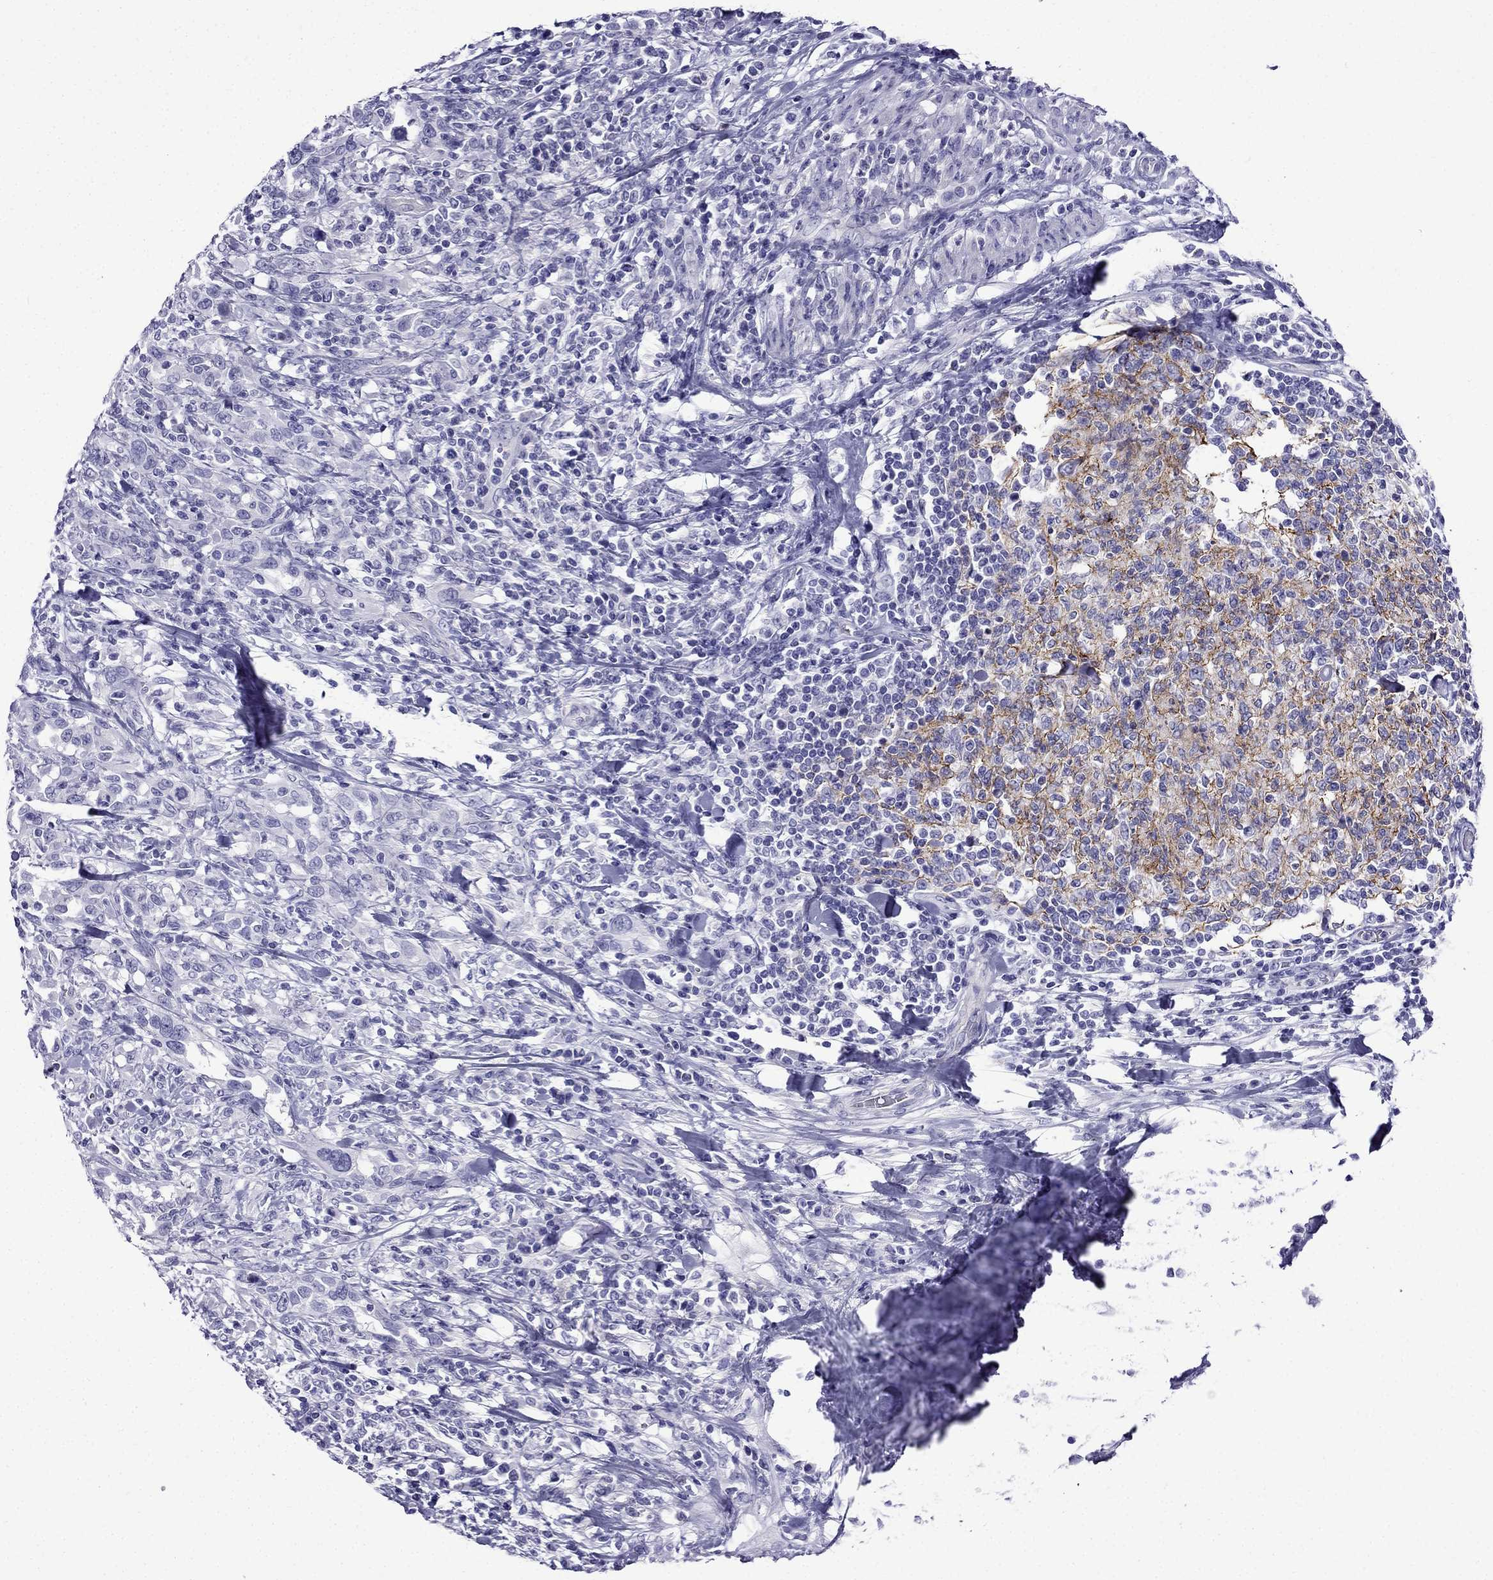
{"staining": {"intensity": "negative", "quantity": "none", "location": "none"}, "tissue": "urothelial cancer", "cell_type": "Tumor cells", "image_type": "cancer", "snomed": [{"axis": "morphology", "description": "Urothelial carcinoma, NOS"}, {"axis": "morphology", "description": "Urothelial carcinoma, High grade"}, {"axis": "topography", "description": "Urinary bladder"}], "caption": "High power microscopy micrograph of an IHC histopathology image of urothelial cancer, revealing no significant staining in tumor cells.", "gene": "ERC2", "patient": {"sex": "female", "age": 64}}